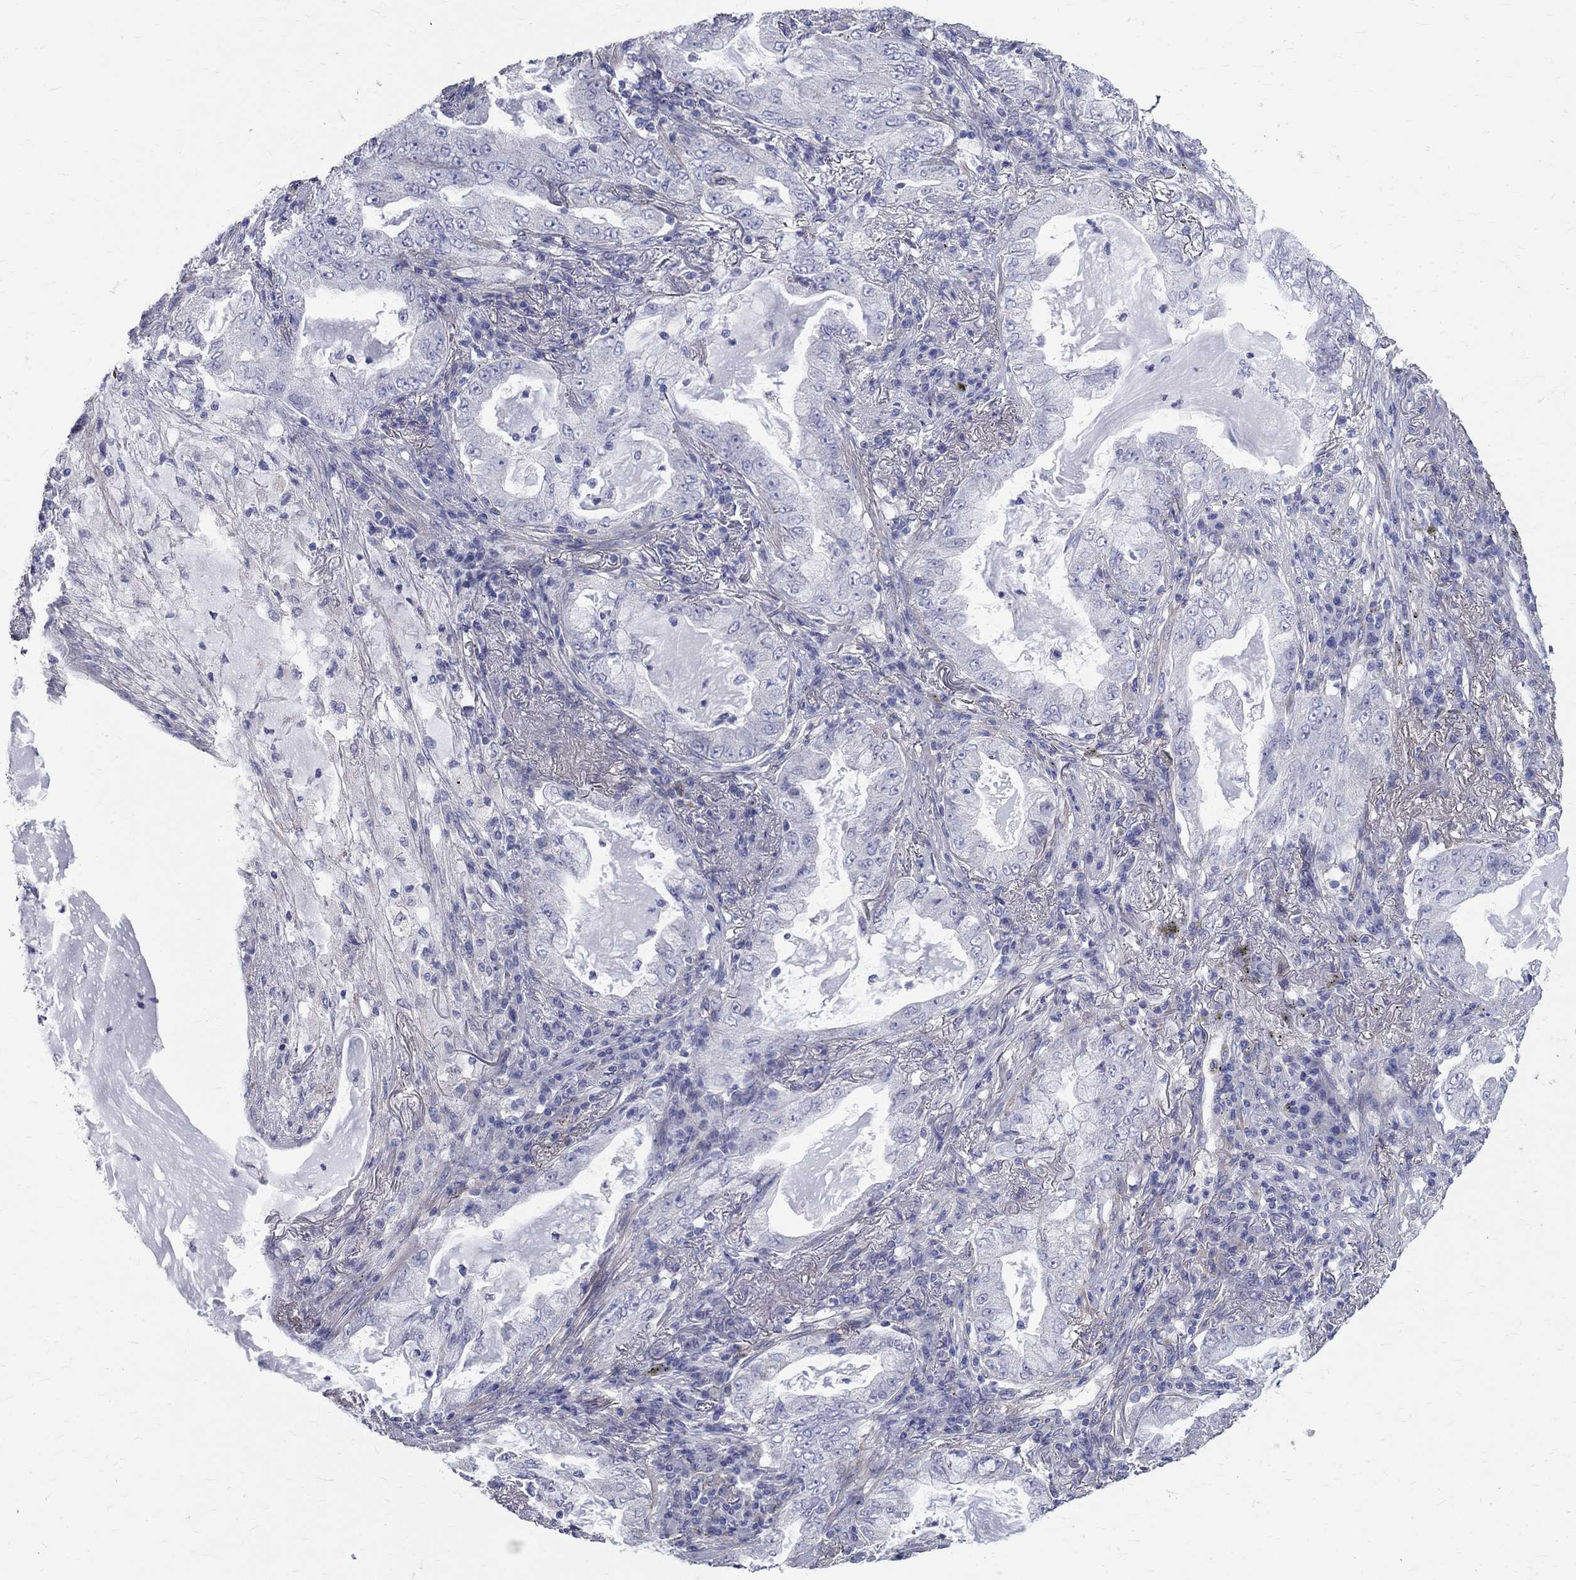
{"staining": {"intensity": "negative", "quantity": "none", "location": "none"}, "tissue": "lung cancer", "cell_type": "Tumor cells", "image_type": "cancer", "snomed": [{"axis": "morphology", "description": "Adenocarcinoma, NOS"}, {"axis": "topography", "description": "Lung"}], "caption": "A high-resolution histopathology image shows immunohistochemistry staining of adenocarcinoma (lung), which displays no significant expression in tumor cells.", "gene": "ANXA10", "patient": {"sex": "female", "age": 73}}